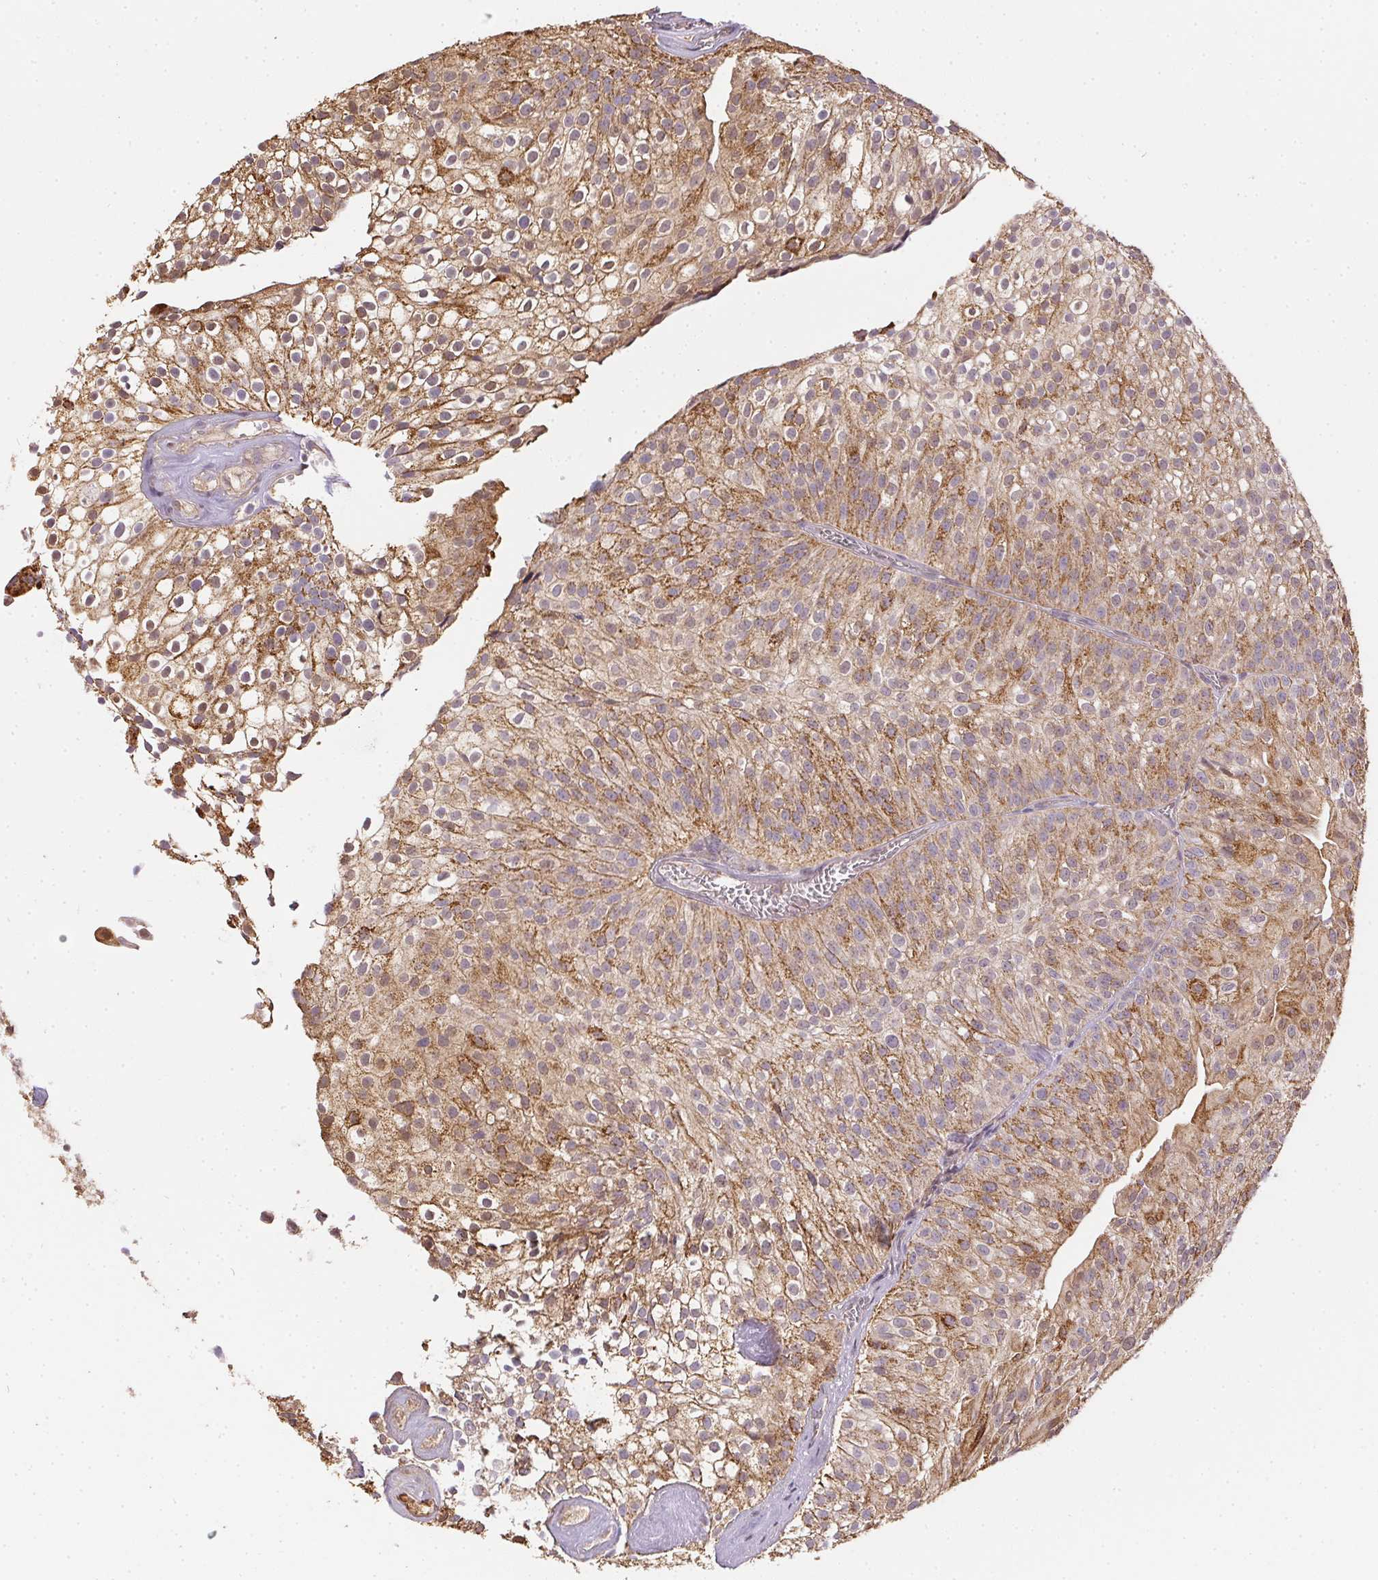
{"staining": {"intensity": "moderate", "quantity": ">75%", "location": "cytoplasmic/membranous"}, "tissue": "urothelial cancer", "cell_type": "Tumor cells", "image_type": "cancer", "snomed": [{"axis": "morphology", "description": "Urothelial carcinoma, Low grade"}, {"axis": "topography", "description": "Urinary bladder"}], "caption": "Low-grade urothelial carcinoma tissue demonstrates moderate cytoplasmic/membranous staining in approximately >75% of tumor cells, visualized by immunohistochemistry.", "gene": "REV3L", "patient": {"sex": "male", "age": 70}}